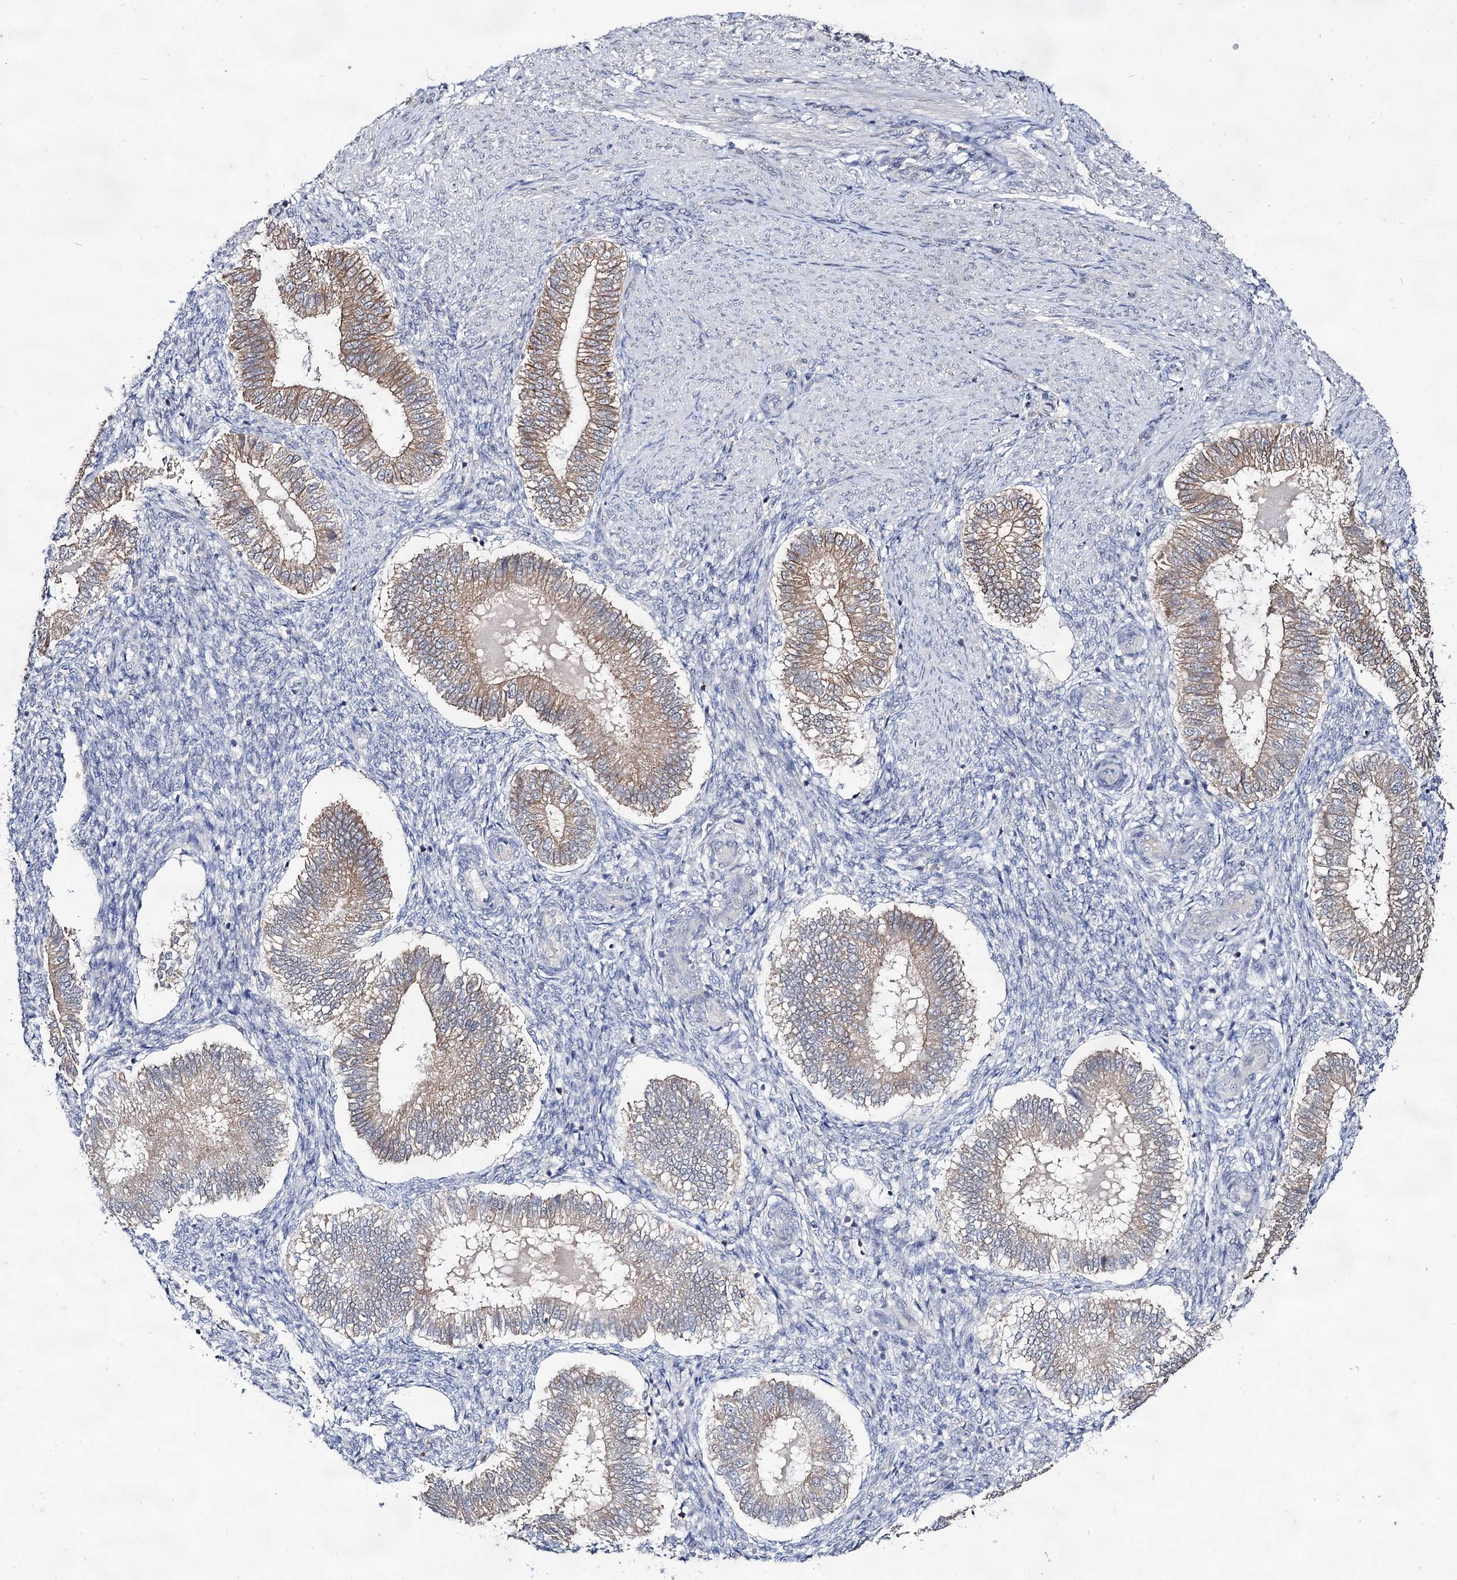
{"staining": {"intensity": "weak", "quantity": "<25%", "location": "cytoplasmic/membranous"}, "tissue": "endometrium", "cell_type": "Cells in endometrial stroma", "image_type": "normal", "snomed": [{"axis": "morphology", "description": "Normal tissue, NOS"}, {"axis": "topography", "description": "Endometrium"}], "caption": "Histopathology image shows no protein expression in cells in endometrial stroma of normal endometrium.", "gene": "ARFIP2", "patient": {"sex": "female", "age": 25}}